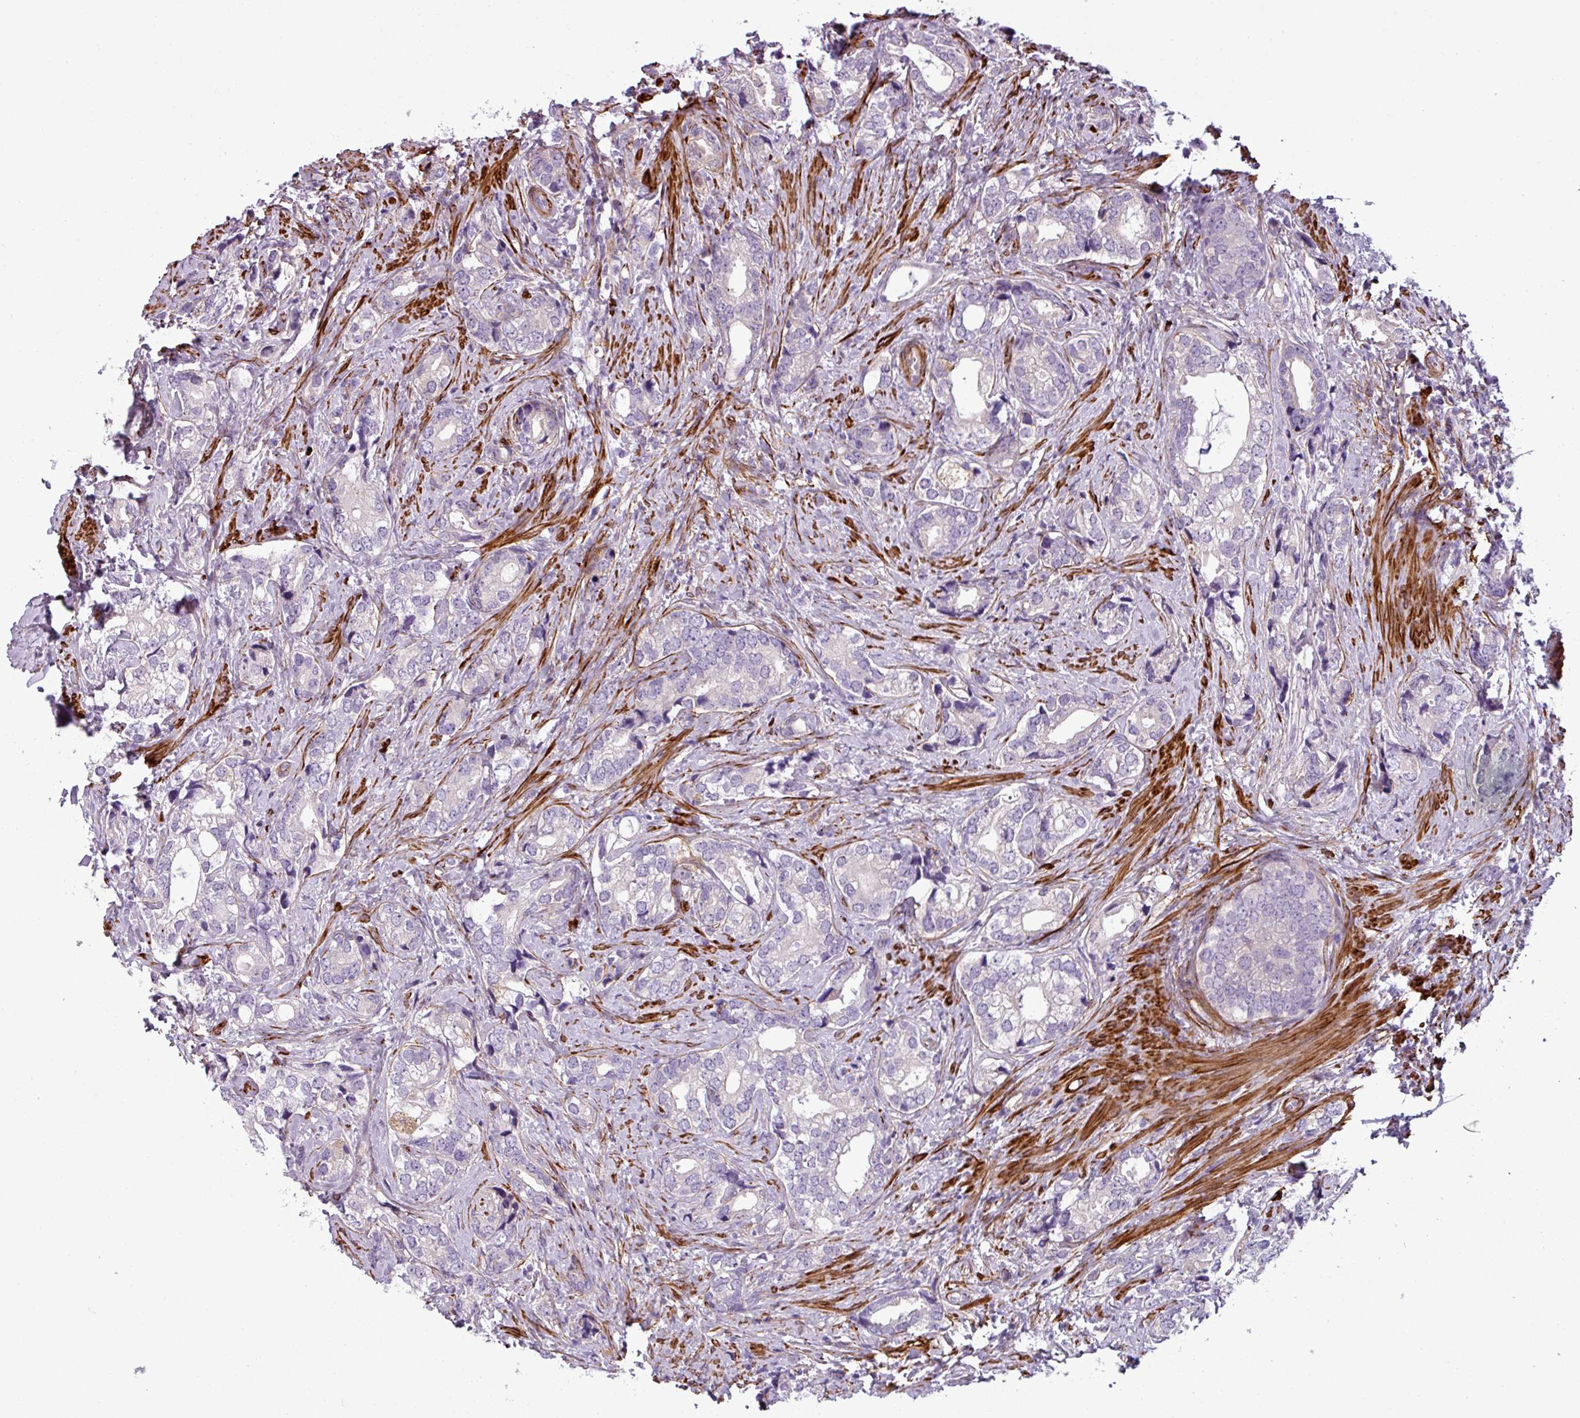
{"staining": {"intensity": "negative", "quantity": "none", "location": "none"}, "tissue": "prostate cancer", "cell_type": "Tumor cells", "image_type": "cancer", "snomed": [{"axis": "morphology", "description": "Adenocarcinoma, High grade"}, {"axis": "topography", "description": "Prostate"}], "caption": "An immunohistochemistry image of prostate cancer is shown. There is no staining in tumor cells of prostate cancer.", "gene": "ATP10A", "patient": {"sex": "male", "age": 75}}